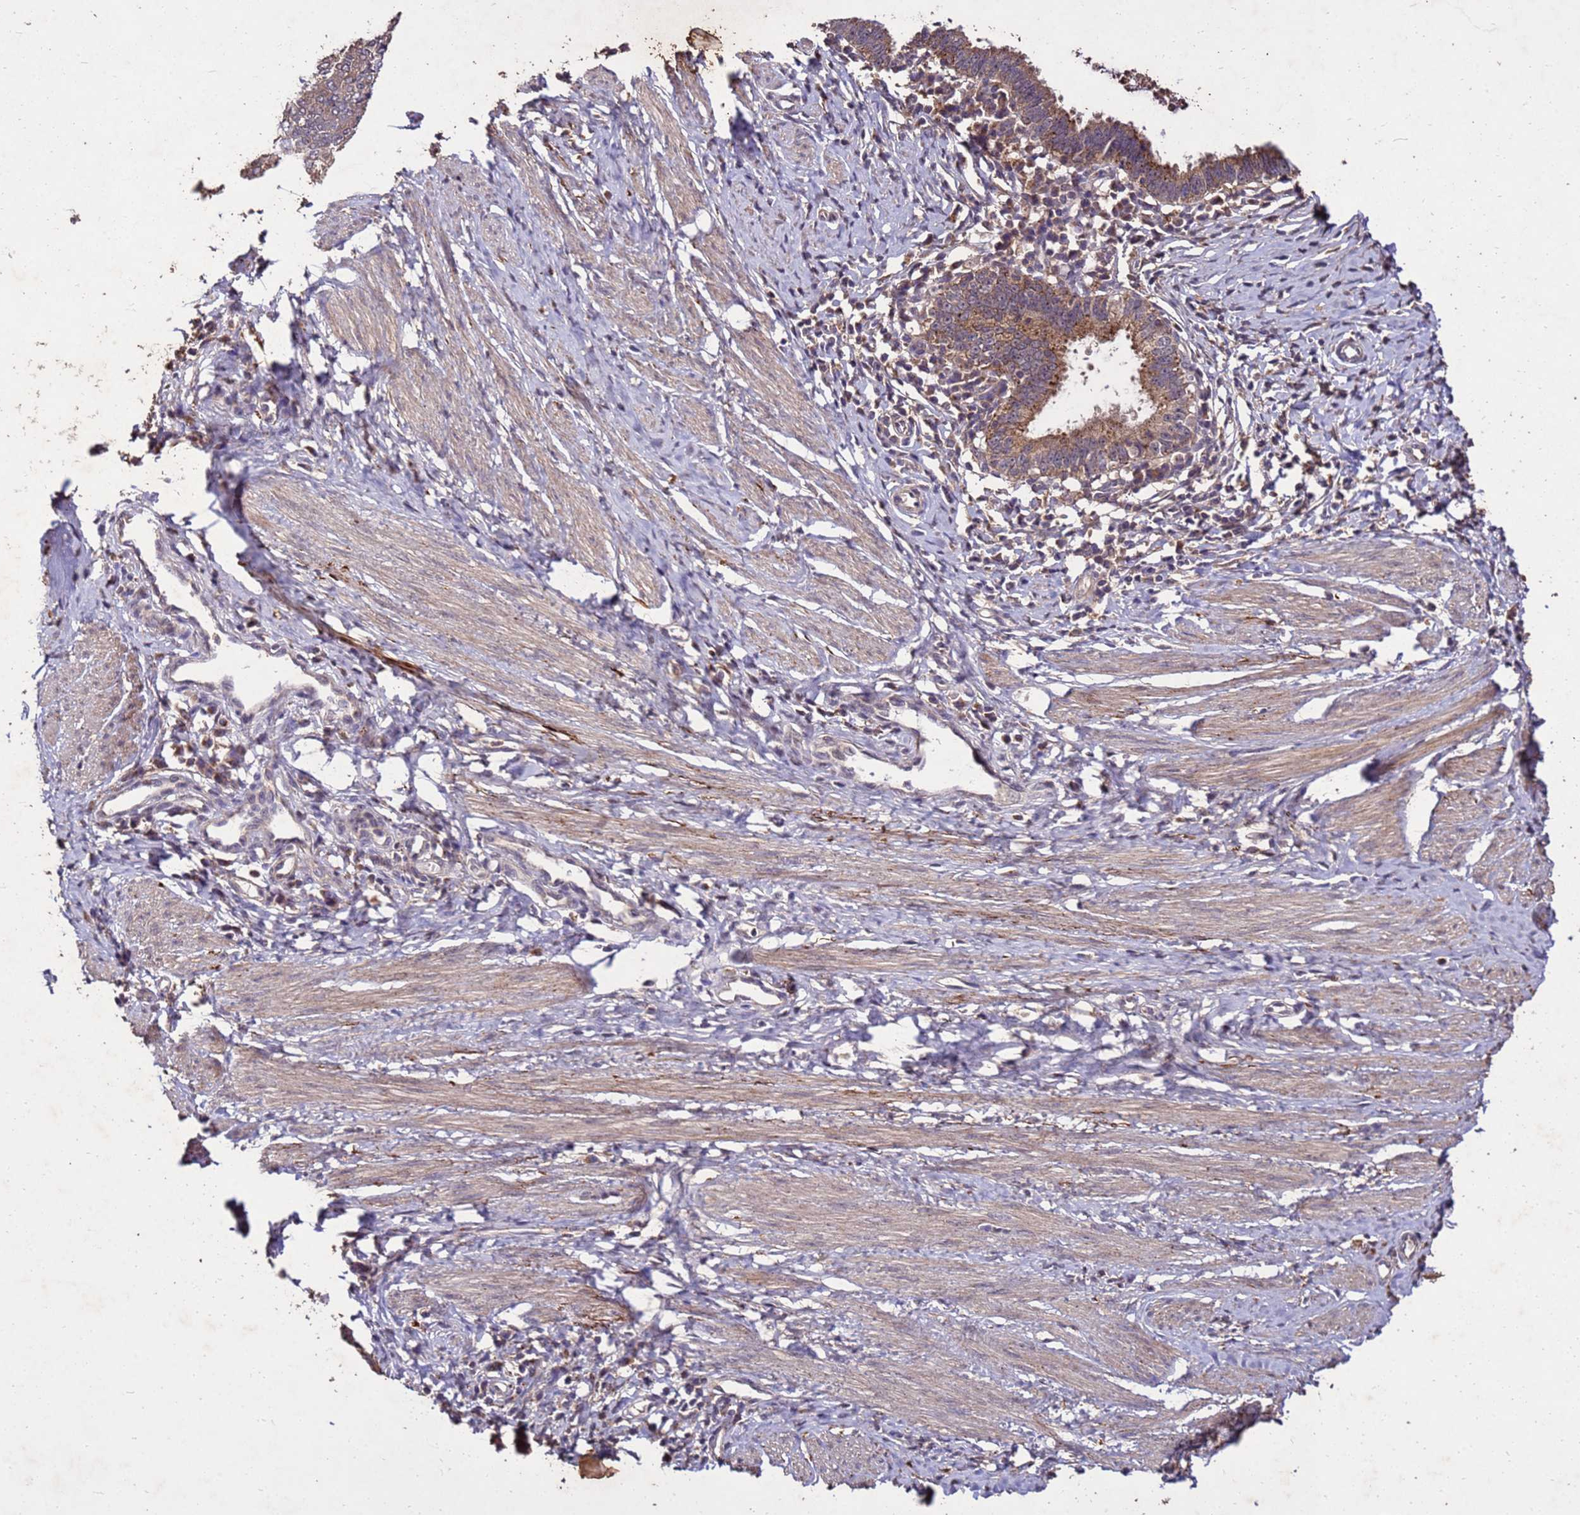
{"staining": {"intensity": "moderate", "quantity": ">75%", "location": "cytoplasmic/membranous"}, "tissue": "cervical cancer", "cell_type": "Tumor cells", "image_type": "cancer", "snomed": [{"axis": "morphology", "description": "Adenocarcinoma, NOS"}, {"axis": "topography", "description": "Cervix"}], "caption": "This is an image of IHC staining of cervical adenocarcinoma, which shows moderate staining in the cytoplasmic/membranous of tumor cells.", "gene": "TOR4A", "patient": {"sex": "female", "age": 36}}